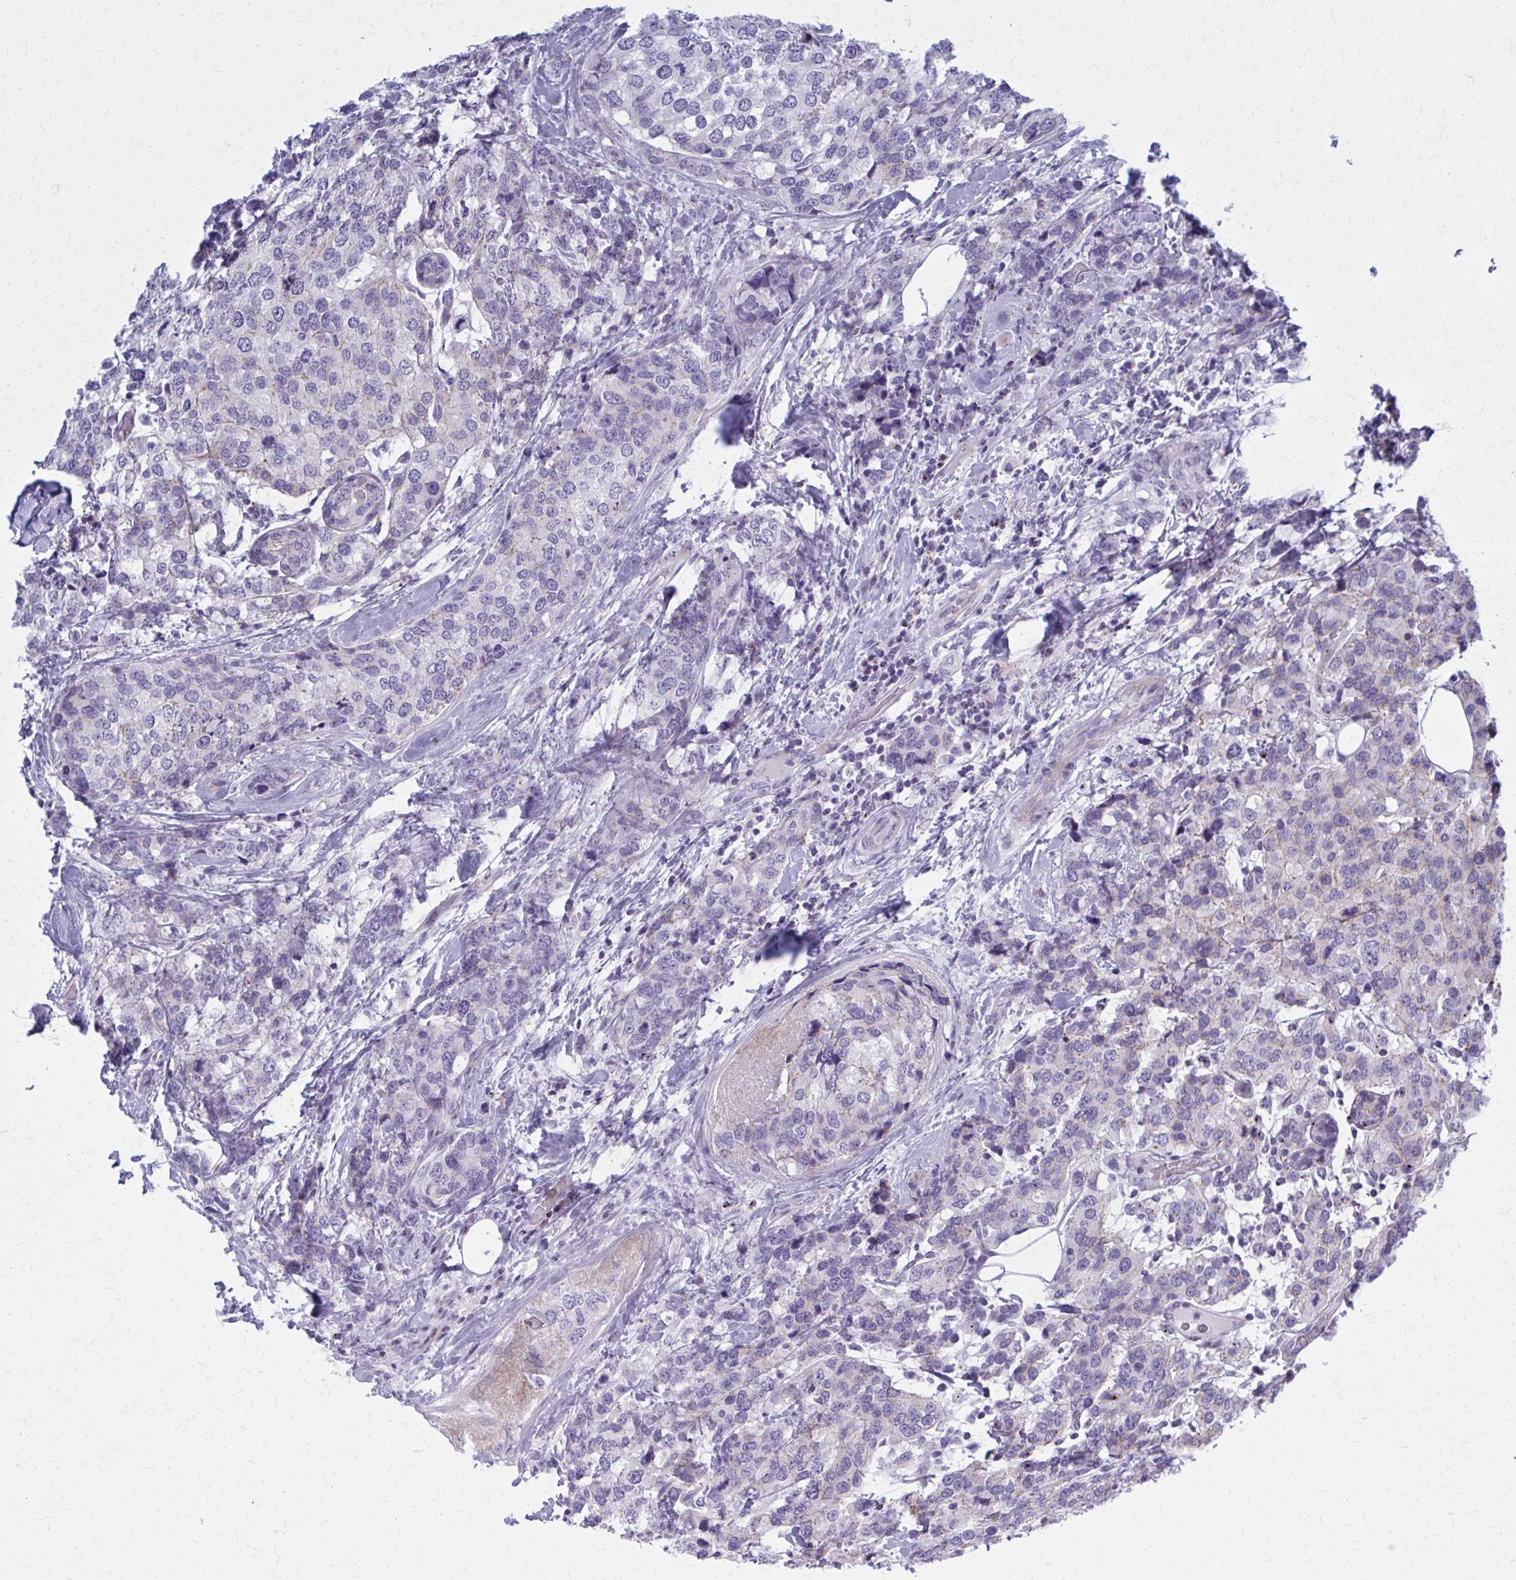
{"staining": {"intensity": "negative", "quantity": "none", "location": "none"}, "tissue": "breast cancer", "cell_type": "Tumor cells", "image_type": "cancer", "snomed": [{"axis": "morphology", "description": "Lobular carcinoma"}, {"axis": "topography", "description": "Breast"}], "caption": "Immunohistochemical staining of breast cancer (lobular carcinoma) shows no significant staining in tumor cells.", "gene": "PEDS1", "patient": {"sex": "female", "age": 59}}